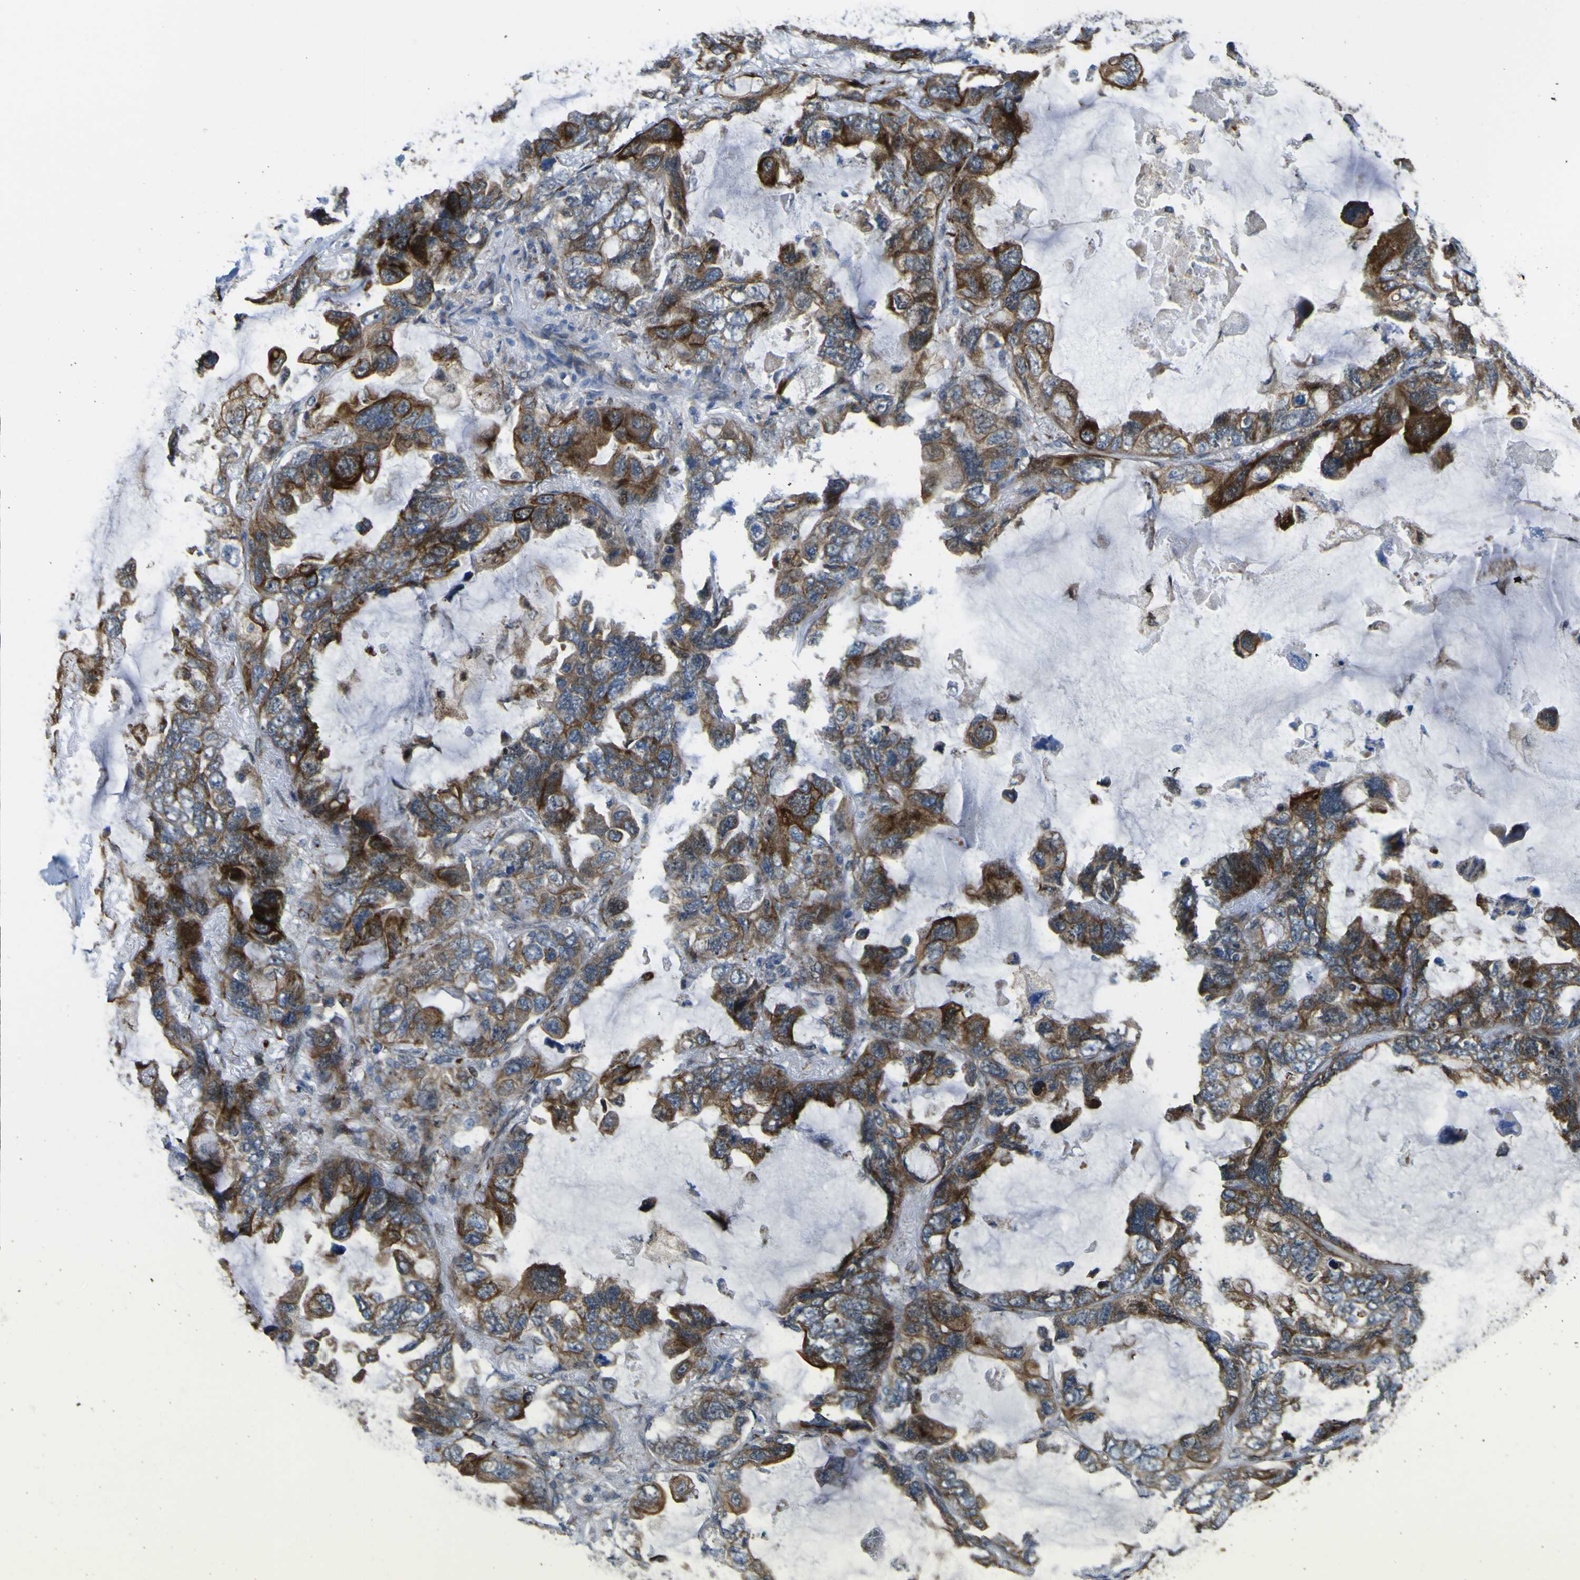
{"staining": {"intensity": "moderate", "quantity": ">75%", "location": "cytoplasmic/membranous"}, "tissue": "lung cancer", "cell_type": "Tumor cells", "image_type": "cancer", "snomed": [{"axis": "morphology", "description": "Squamous cell carcinoma, NOS"}, {"axis": "topography", "description": "Lung"}], "caption": "Brown immunohistochemical staining in human lung cancer (squamous cell carcinoma) displays moderate cytoplasmic/membranous positivity in approximately >75% of tumor cells.", "gene": "LBHD1", "patient": {"sex": "female", "age": 73}}